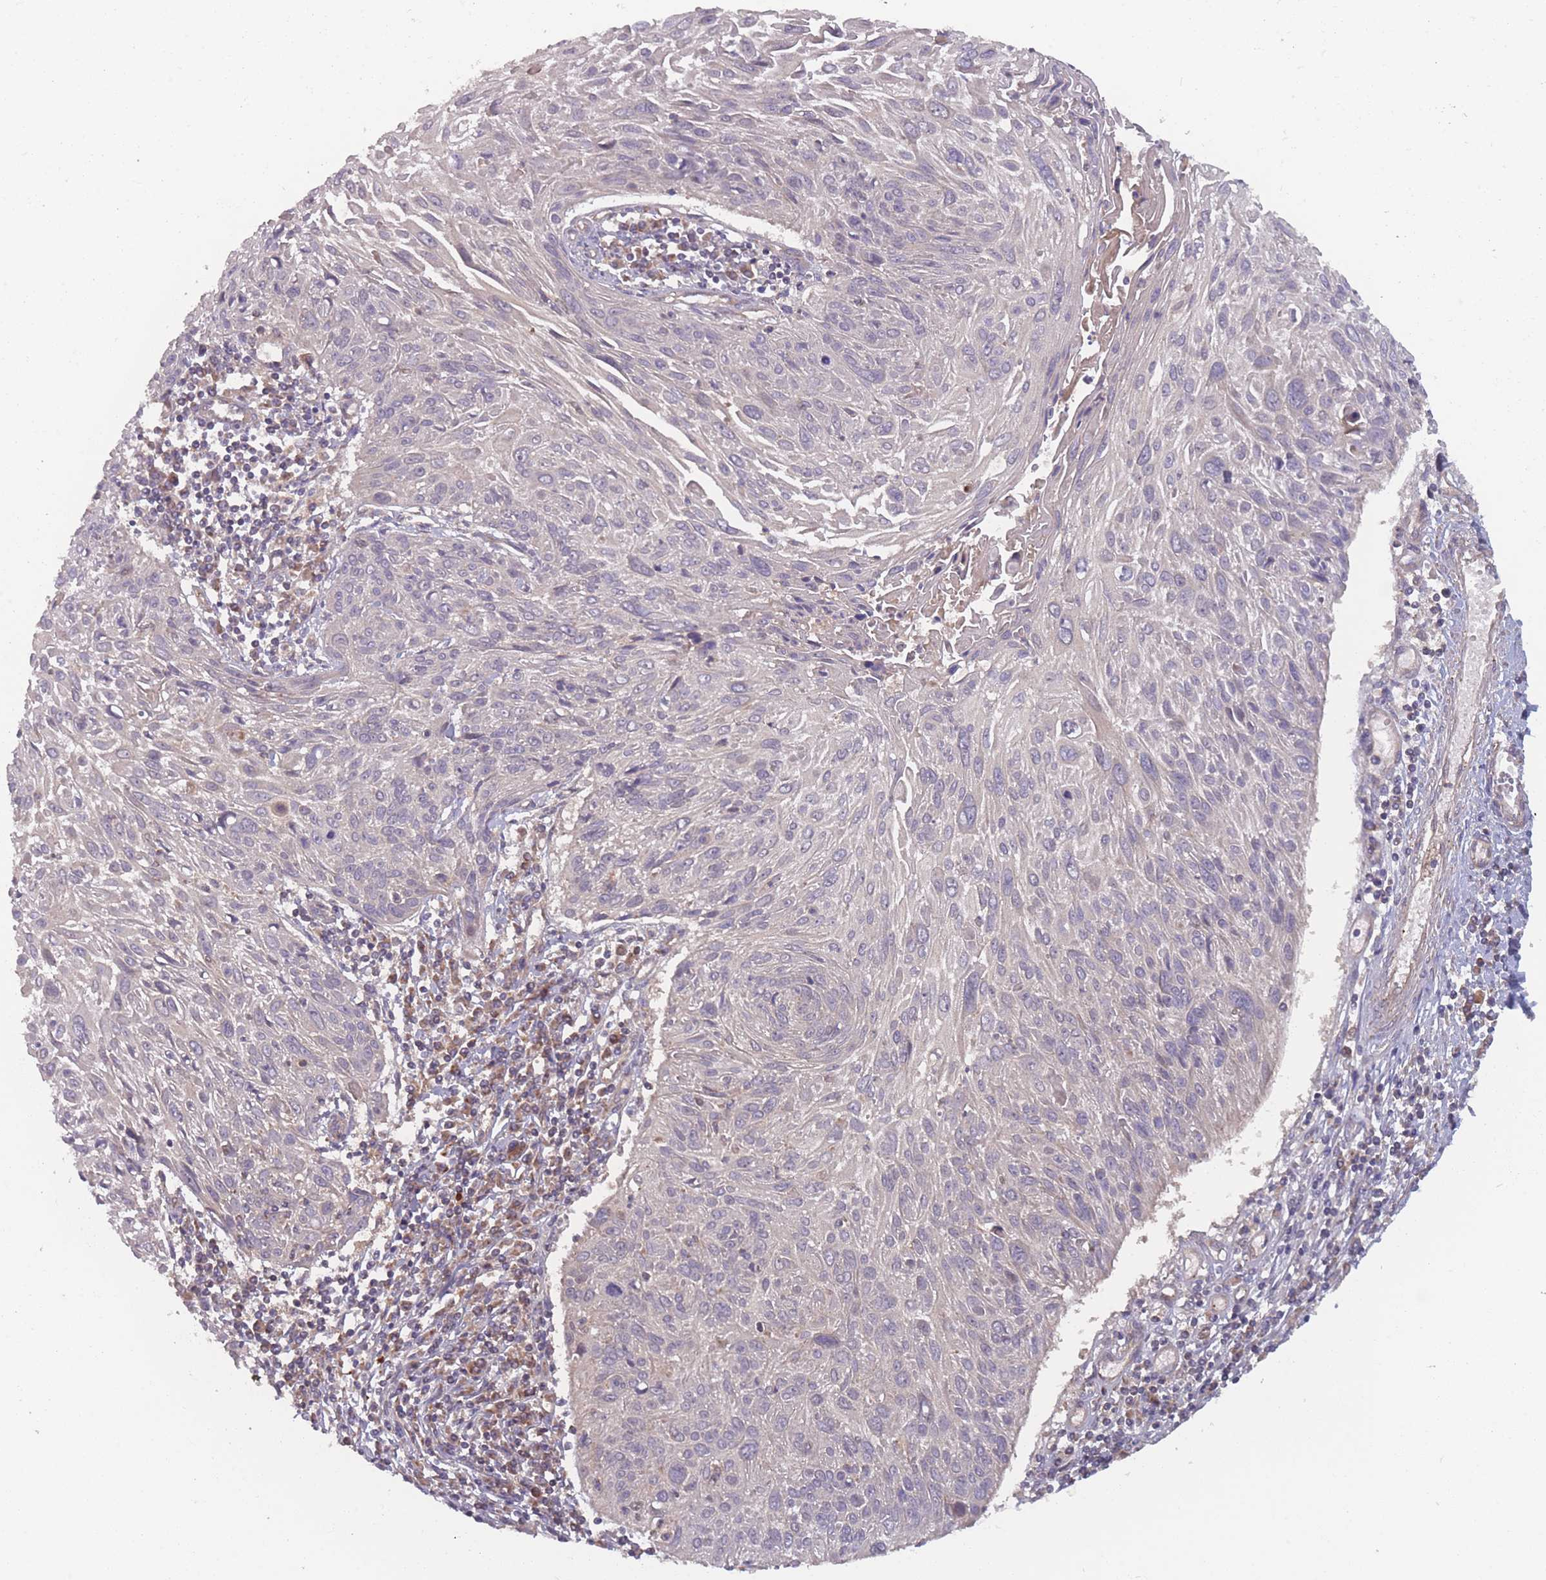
{"staining": {"intensity": "negative", "quantity": "none", "location": "none"}, "tissue": "cervical cancer", "cell_type": "Tumor cells", "image_type": "cancer", "snomed": [{"axis": "morphology", "description": "Squamous cell carcinoma, NOS"}, {"axis": "topography", "description": "Cervix"}], "caption": "The histopathology image reveals no significant positivity in tumor cells of cervical cancer. (Brightfield microscopy of DAB IHC at high magnification).", "gene": "ATP5MG", "patient": {"sex": "female", "age": 51}}